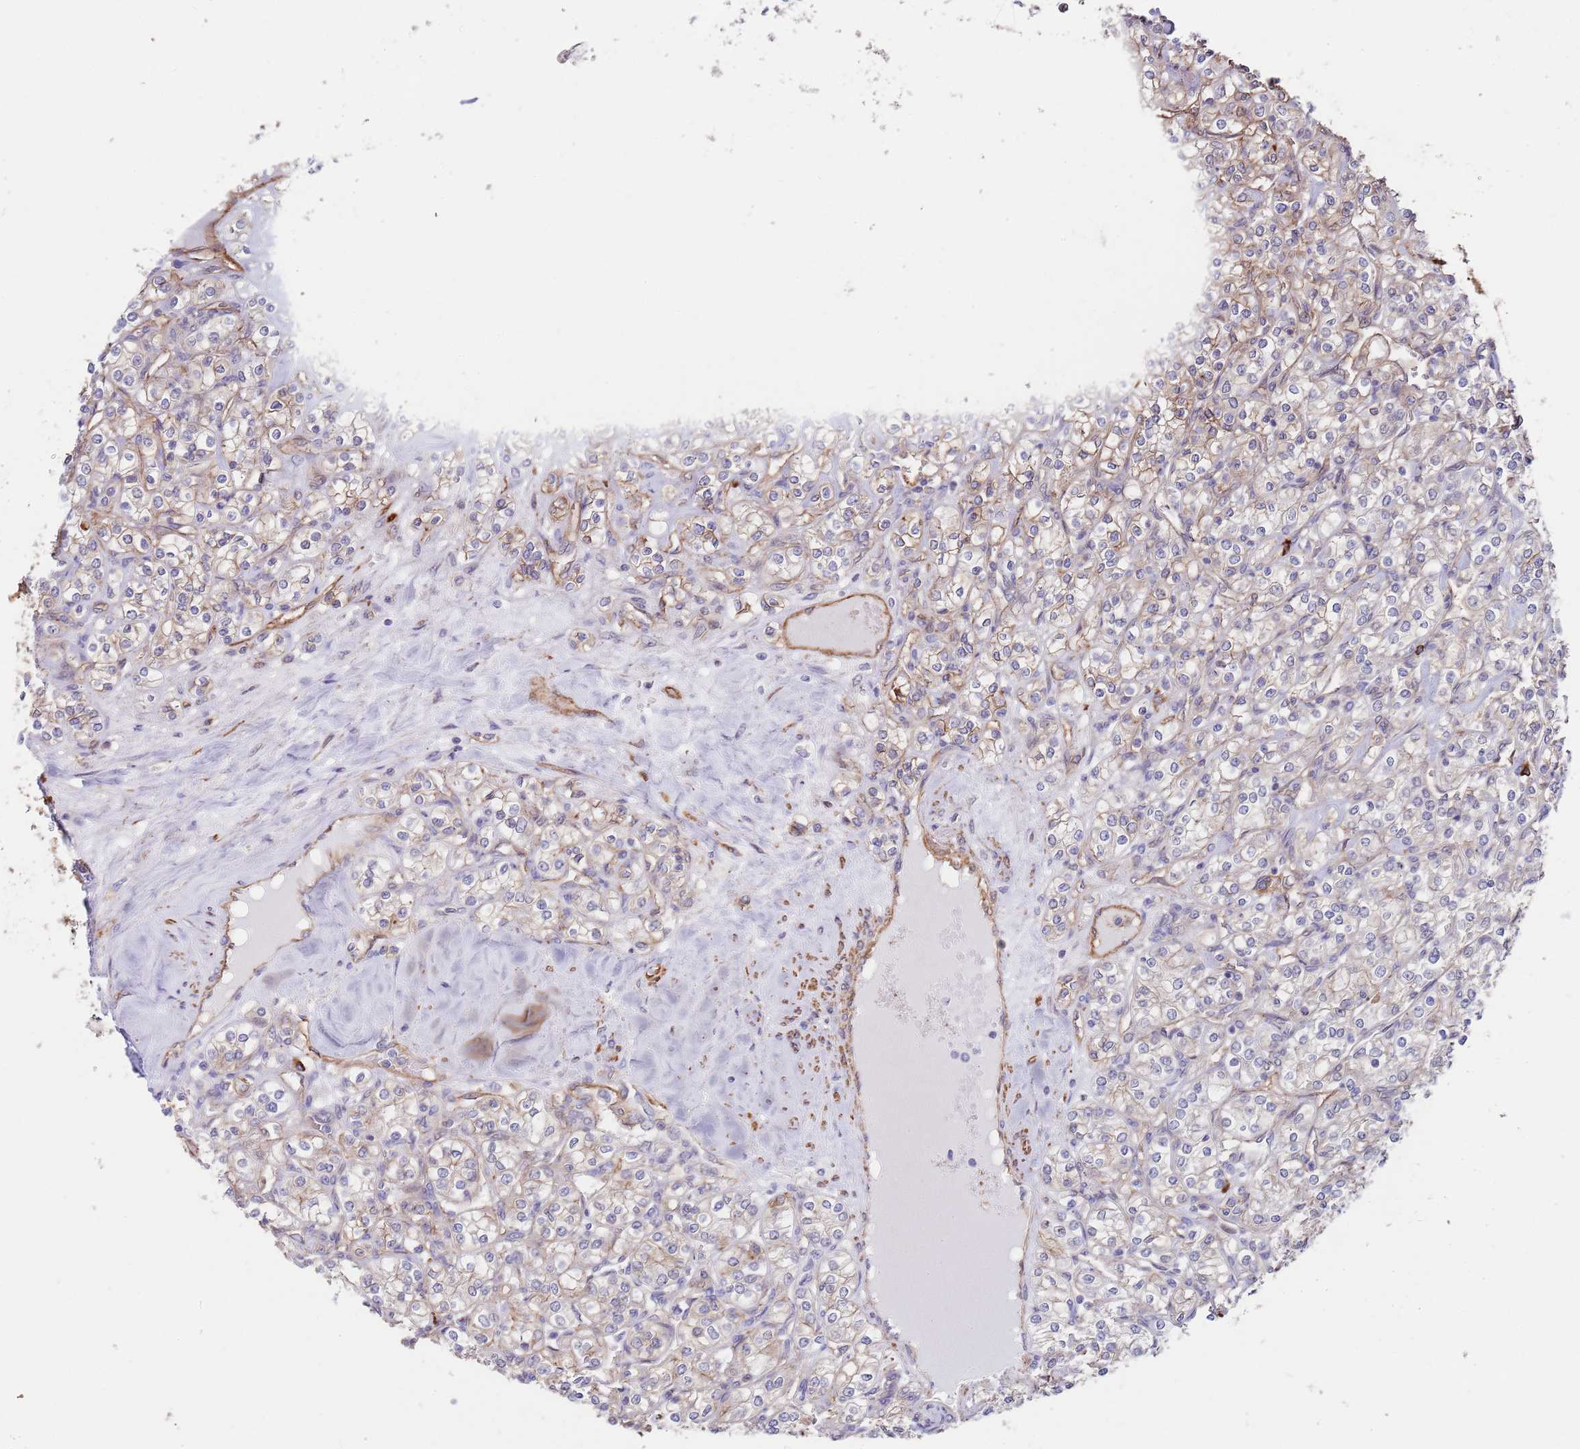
{"staining": {"intensity": "weak", "quantity": "<25%", "location": "cytoplasmic/membranous"}, "tissue": "renal cancer", "cell_type": "Tumor cells", "image_type": "cancer", "snomed": [{"axis": "morphology", "description": "Adenocarcinoma, NOS"}, {"axis": "topography", "description": "Kidney"}], "caption": "IHC micrograph of human renal cancer (adenocarcinoma) stained for a protein (brown), which displays no staining in tumor cells.", "gene": "BPNT1", "patient": {"sex": "male", "age": 77}}